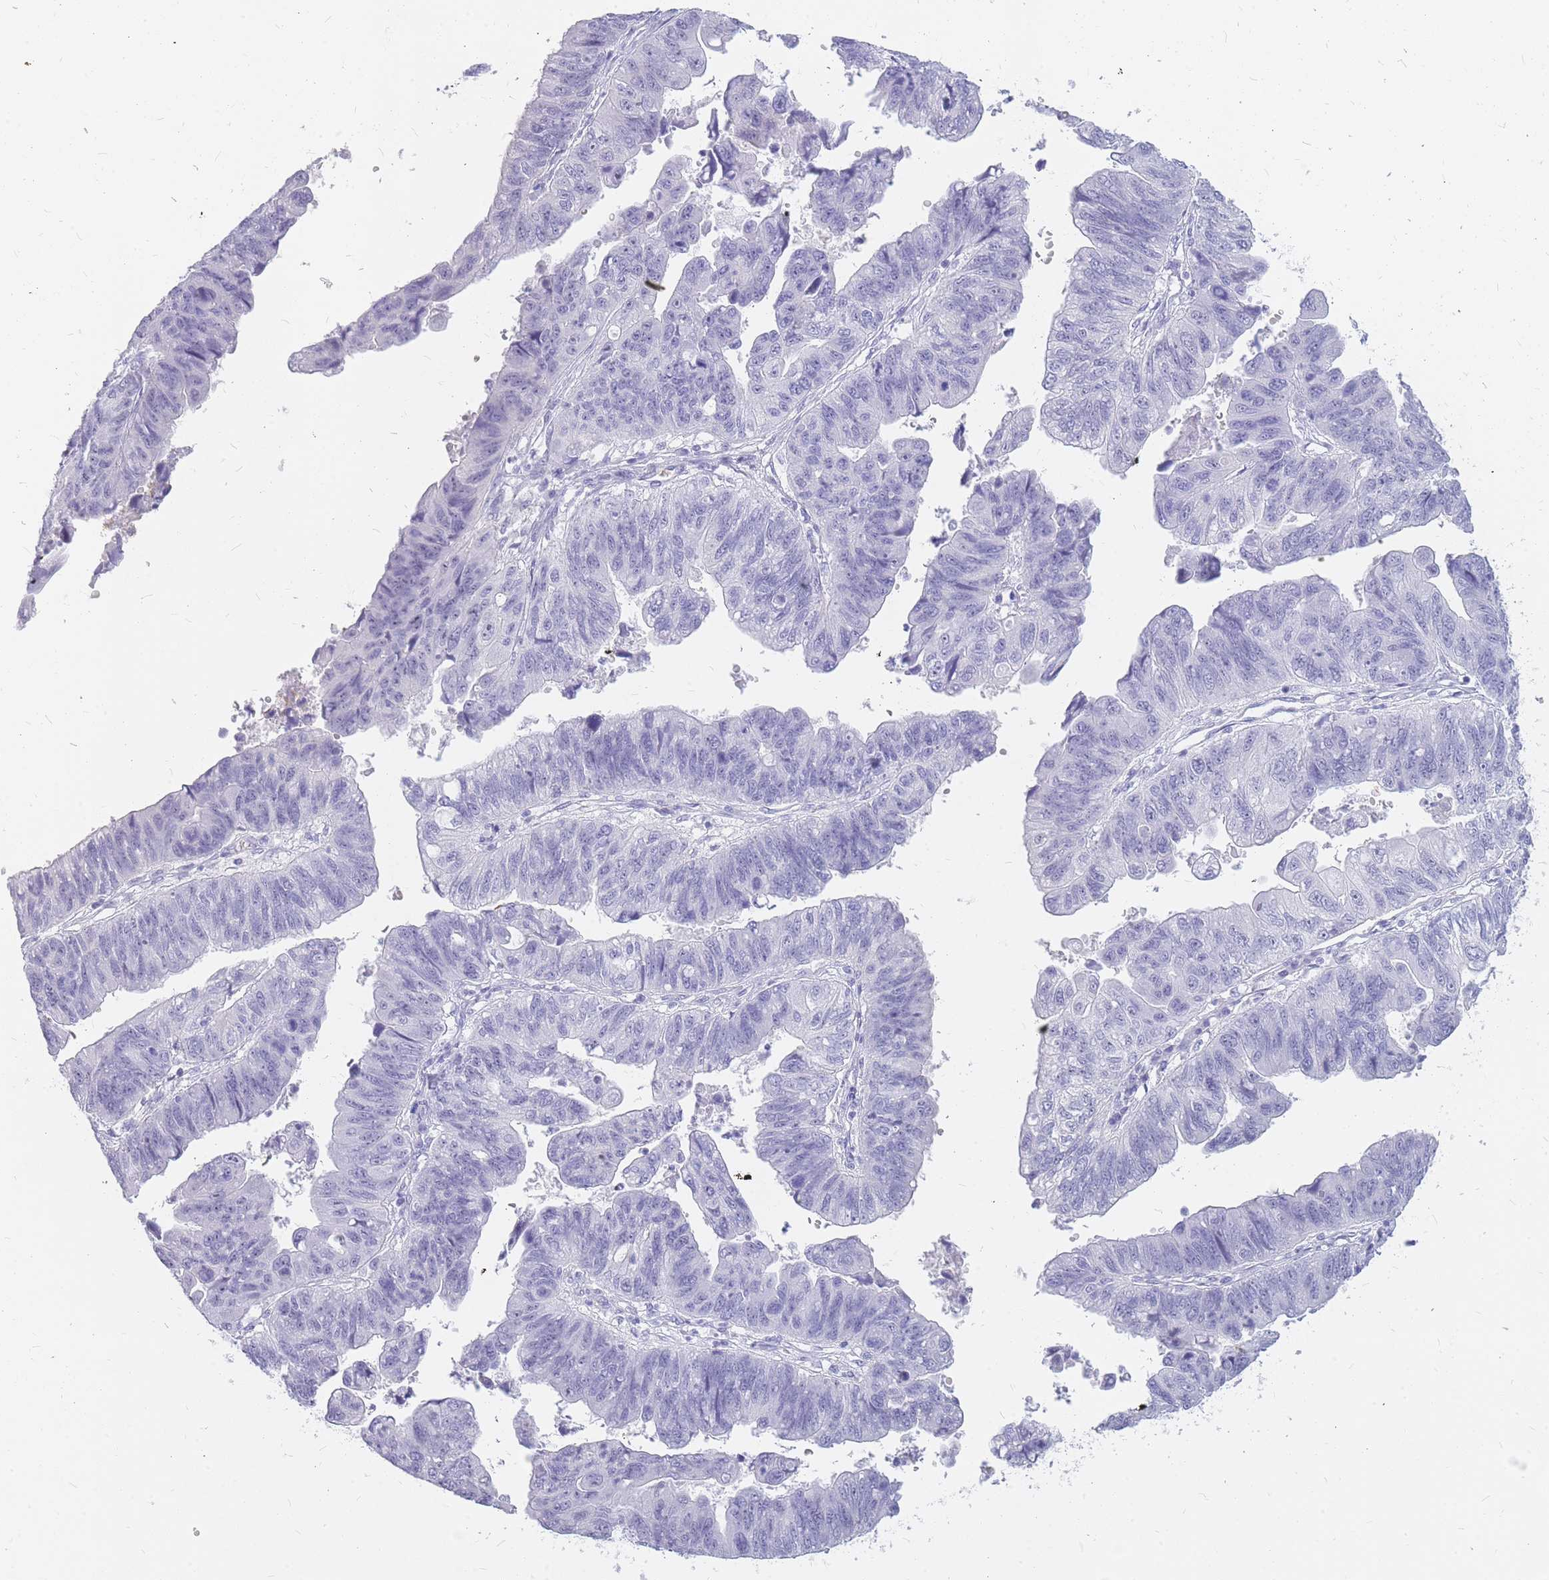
{"staining": {"intensity": "negative", "quantity": "none", "location": "none"}, "tissue": "stomach cancer", "cell_type": "Tumor cells", "image_type": "cancer", "snomed": [{"axis": "morphology", "description": "Adenocarcinoma, NOS"}, {"axis": "topography", "description": "Stomach"}], "caption": "Immunohistochemistry (IHC) histopathology image of stomach cancer (adenocarcinoma) stained for a protein (brown), which reveals no staining in tumor cells.", "gene": "INS", "patient": {"sex": "male", "age": 59}}